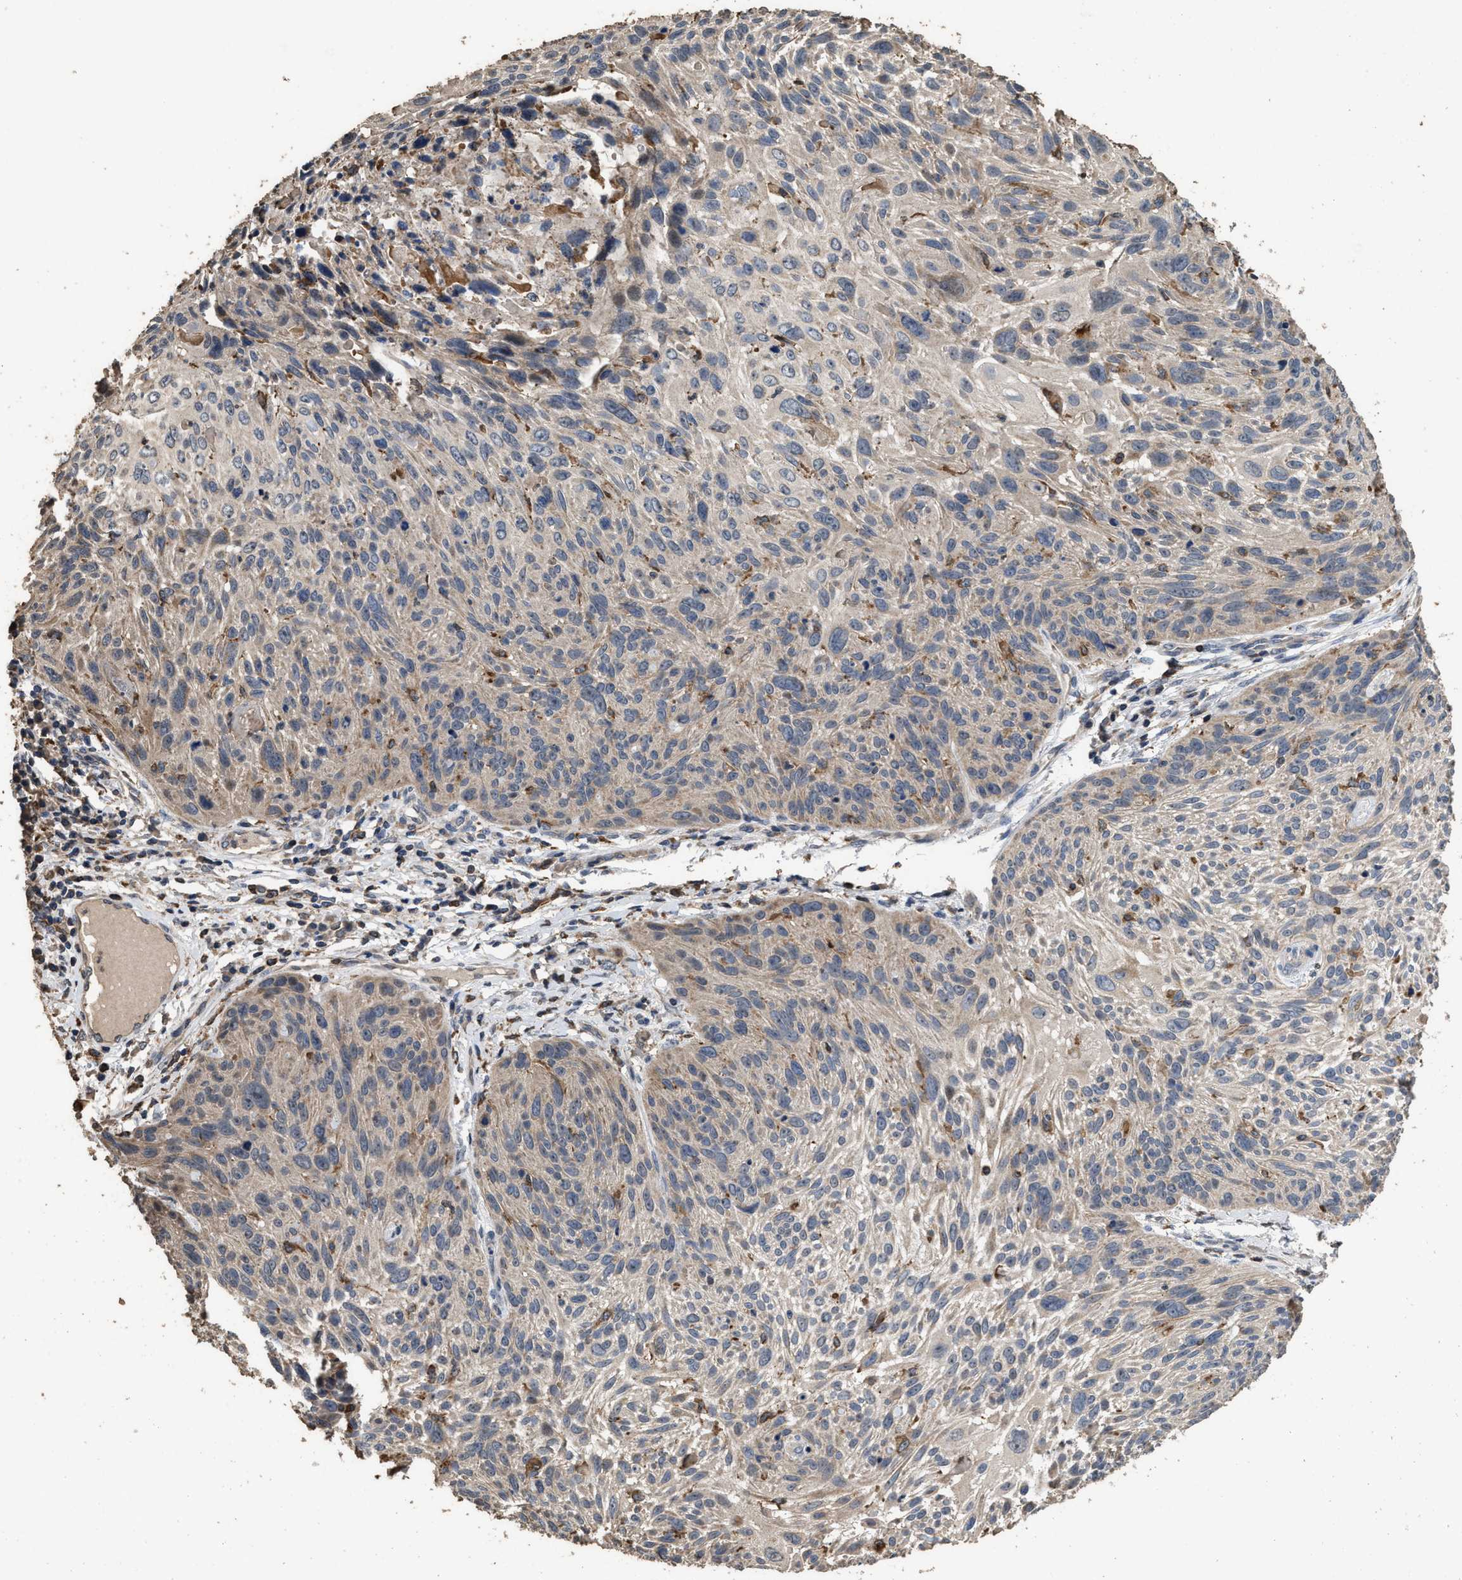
{"staining": {"intensity": "weak", "quantity": "25%-75%", "location": "cytoplasmic/membranous"}, "tissue": "cervical cancer", "cell_type": "Tumor cells", "image_type": "cancer", "snomed": [{"axis": "morphology", "description": "Squamous cell carcinoma, NOS"}, {"axis": "topography", "description": "Cervix"}], "caption": "Immunohistochemistry (IHC) of human squamous cell carcinoma (cervical) reveals low levels of weak cytoplasmic/membranous positivity in about 25%-75% of tumor cells.", "gene": "TDRKH", "patient": {"sex": "female", "age": 51}}